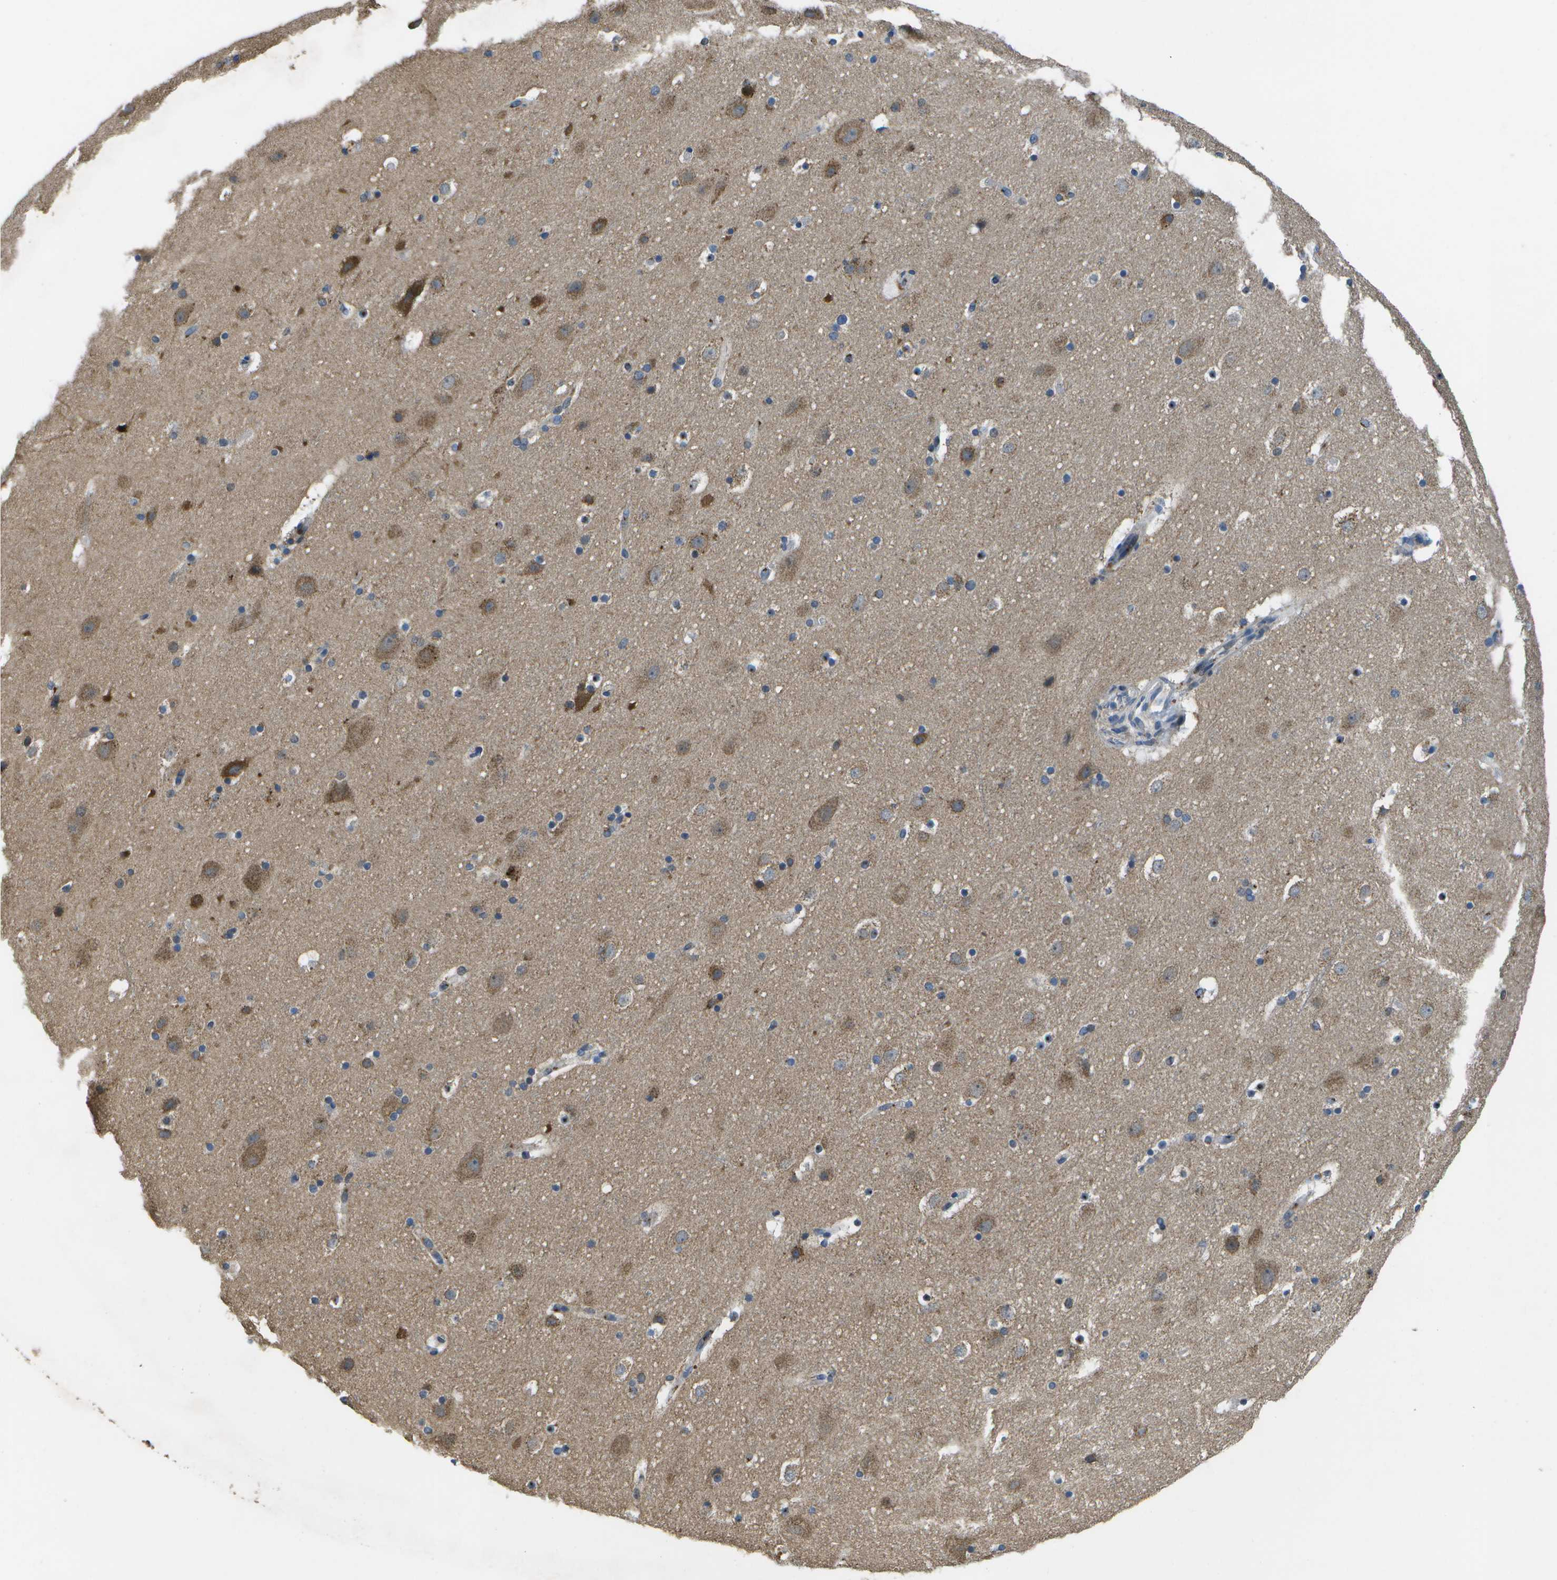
{"staining": {"intensity": "negative", "quantity": "none", "location": "none"}, "tissue": "cerebral cortex", "cell_type": "Endothelial cells", "image_type": "normal", "snomed": [{"axis": "morphology", "description": "Normal tissue, NOS"}, {"axis": "topography", "description": "Cerebral cortex"}], "caption": "Immunohistochemistry image of normal cerebral cortex: human cerebral cortex stained with DAB (3,3'-diaminobenzidine) reveals no significant protein positivity in endothelial cells.", "gene": "GALNT15", "patient": {"sex": "male", "age": 45}}